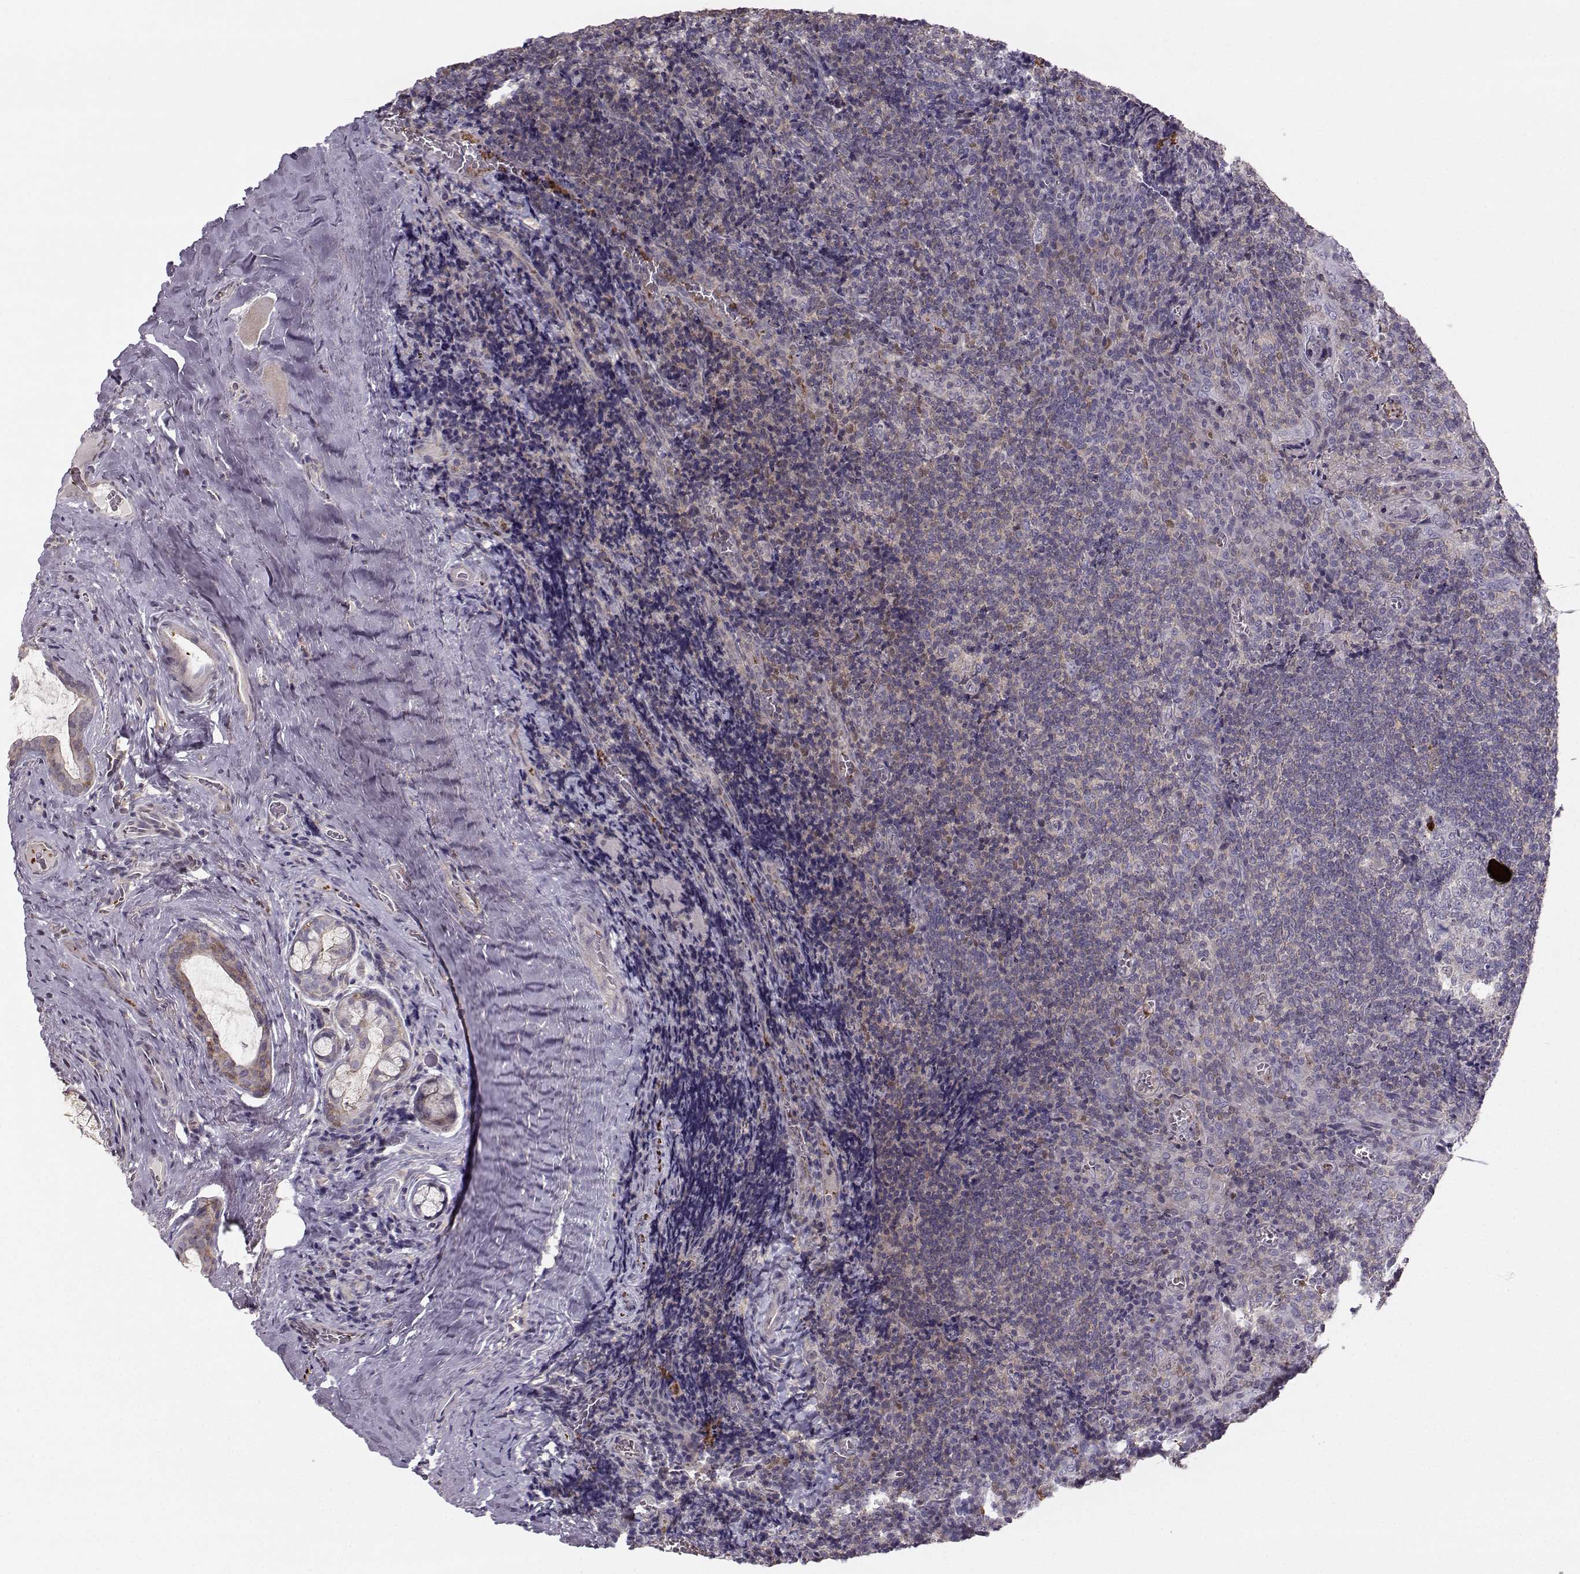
{"staining": {"intensity": "moderate", "quantity": "<25%", "location": "nuclear"}, "tissue": "tonsil", "cell_type": "Germinal center cells", "image_type": "normal", "snomed": [{"axis": "morphology", "description": "Normal tissue, NOS"}, {"axis": "morphology", "description": "Inflammation, NOS"}, {"axis": "topography", "description": "Tonsil"}], "caption": "Immunohistochemistry (IHC) staining of unremarkable tonsil, which displays low levels of moderate nuclear expression in about <25% of germinal center cells indicating moderate nuclear protein expression. The staining was performed using DAB (brown) for protein detection and nuclei were counterstained in hematoxylin (blue).", "gene": "ASB16", "patient": {"sex": "female", "age": 31}}